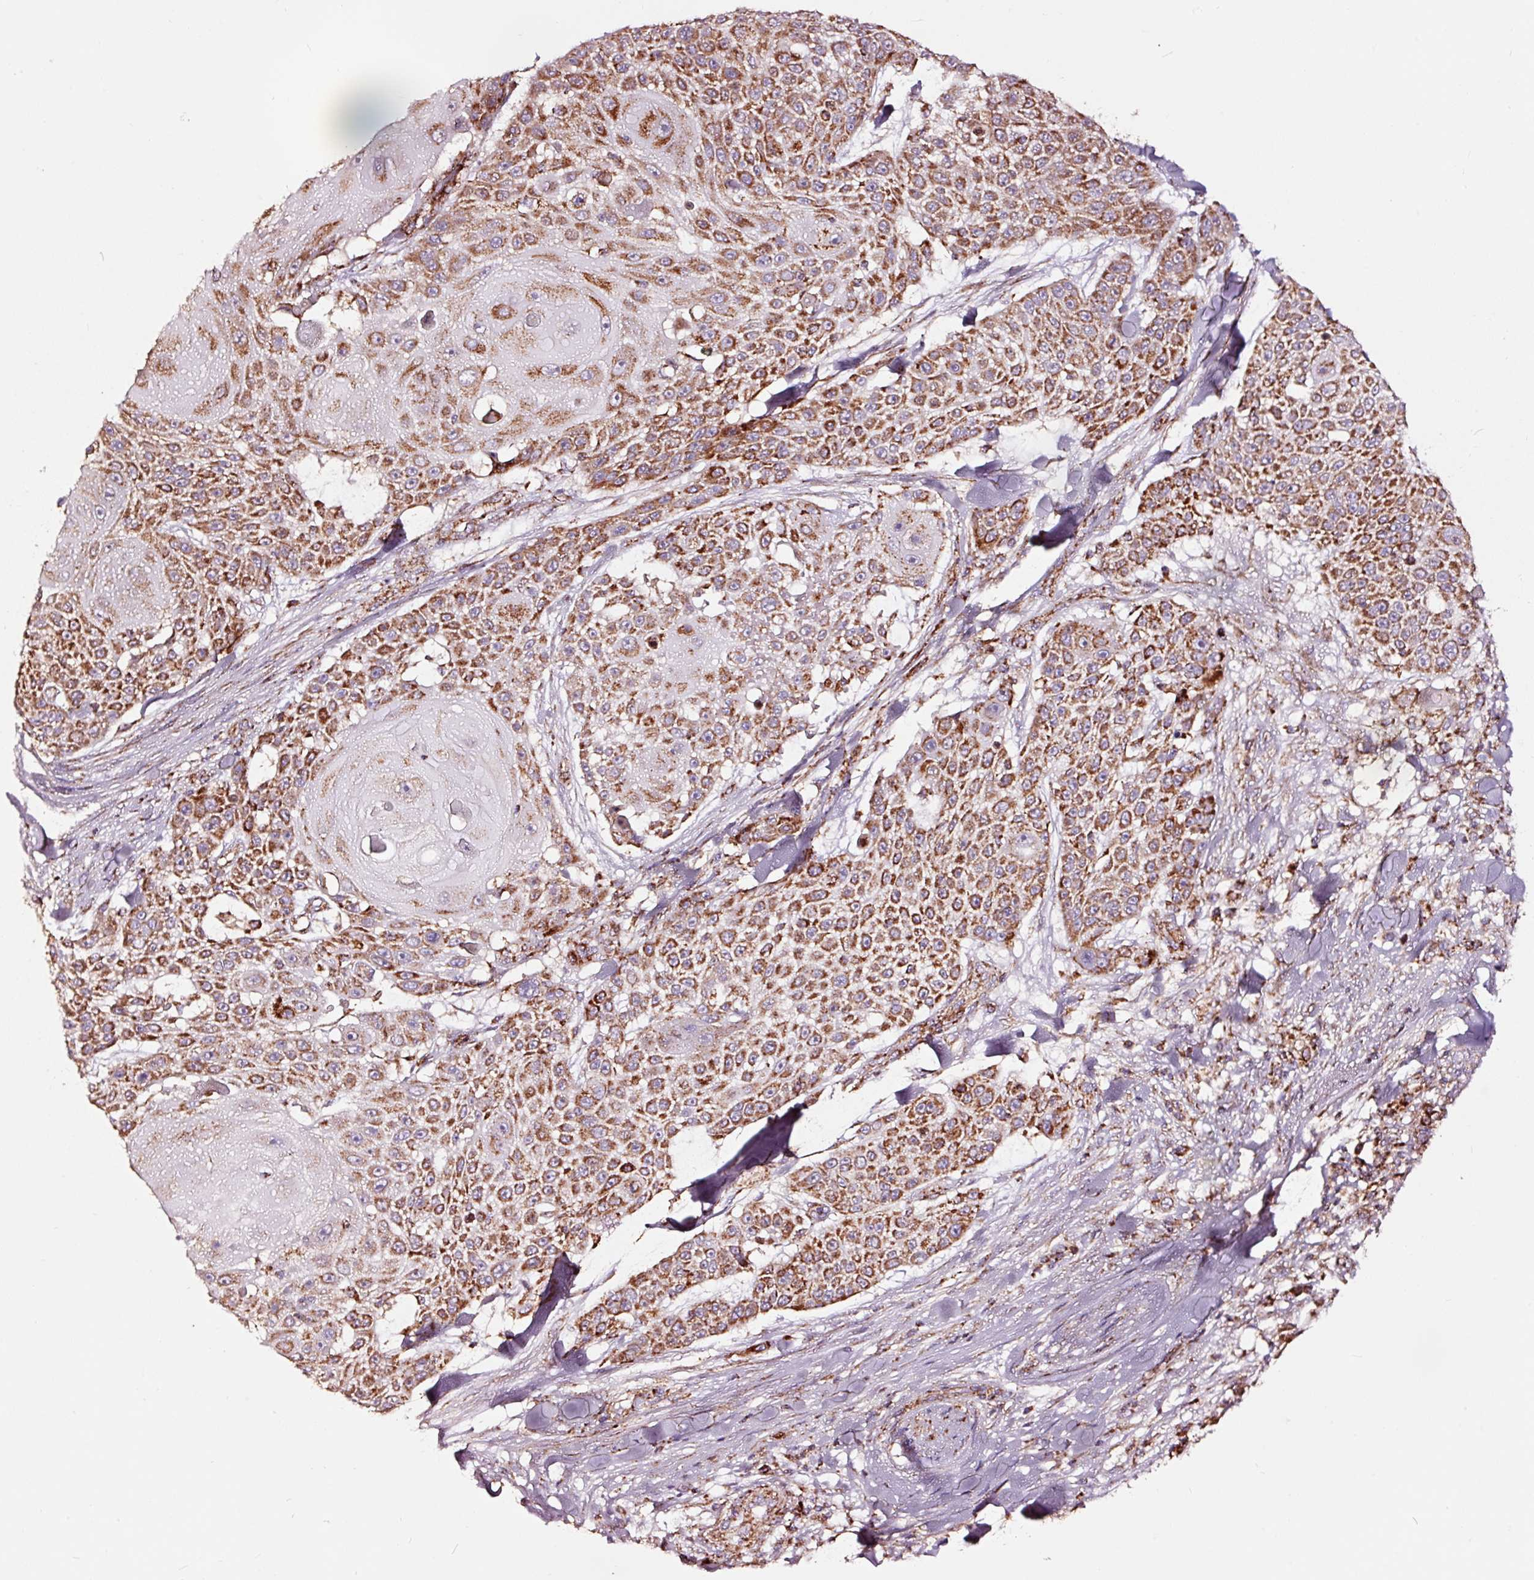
{"staining": {"intensity": "strong", "quantity": ">75%", "location": "cytoplasmic/membranous"}, "tissue": "skin cancer", "cell_type": "Tumor cells", "image_type": "cancer", "snomed": [{"axis": "morphology", "description": "Squamous cell carcinoma, NOS"}, {"axis": "topography", "description": "Skin"}], "caption": "DAB (3,3'-diaminobenzidine) immunohistochemical staining of skin squamous cell carcinoma shows strong cytoplasmic/membranous protein expression in about >75% of tumor cells. Immunohistochemistry (ihc) stains the protein of interest in brown and the nuclei are stained blue.", "gene": "TPM1", "patient": {"sex": "female", "age": 86}}